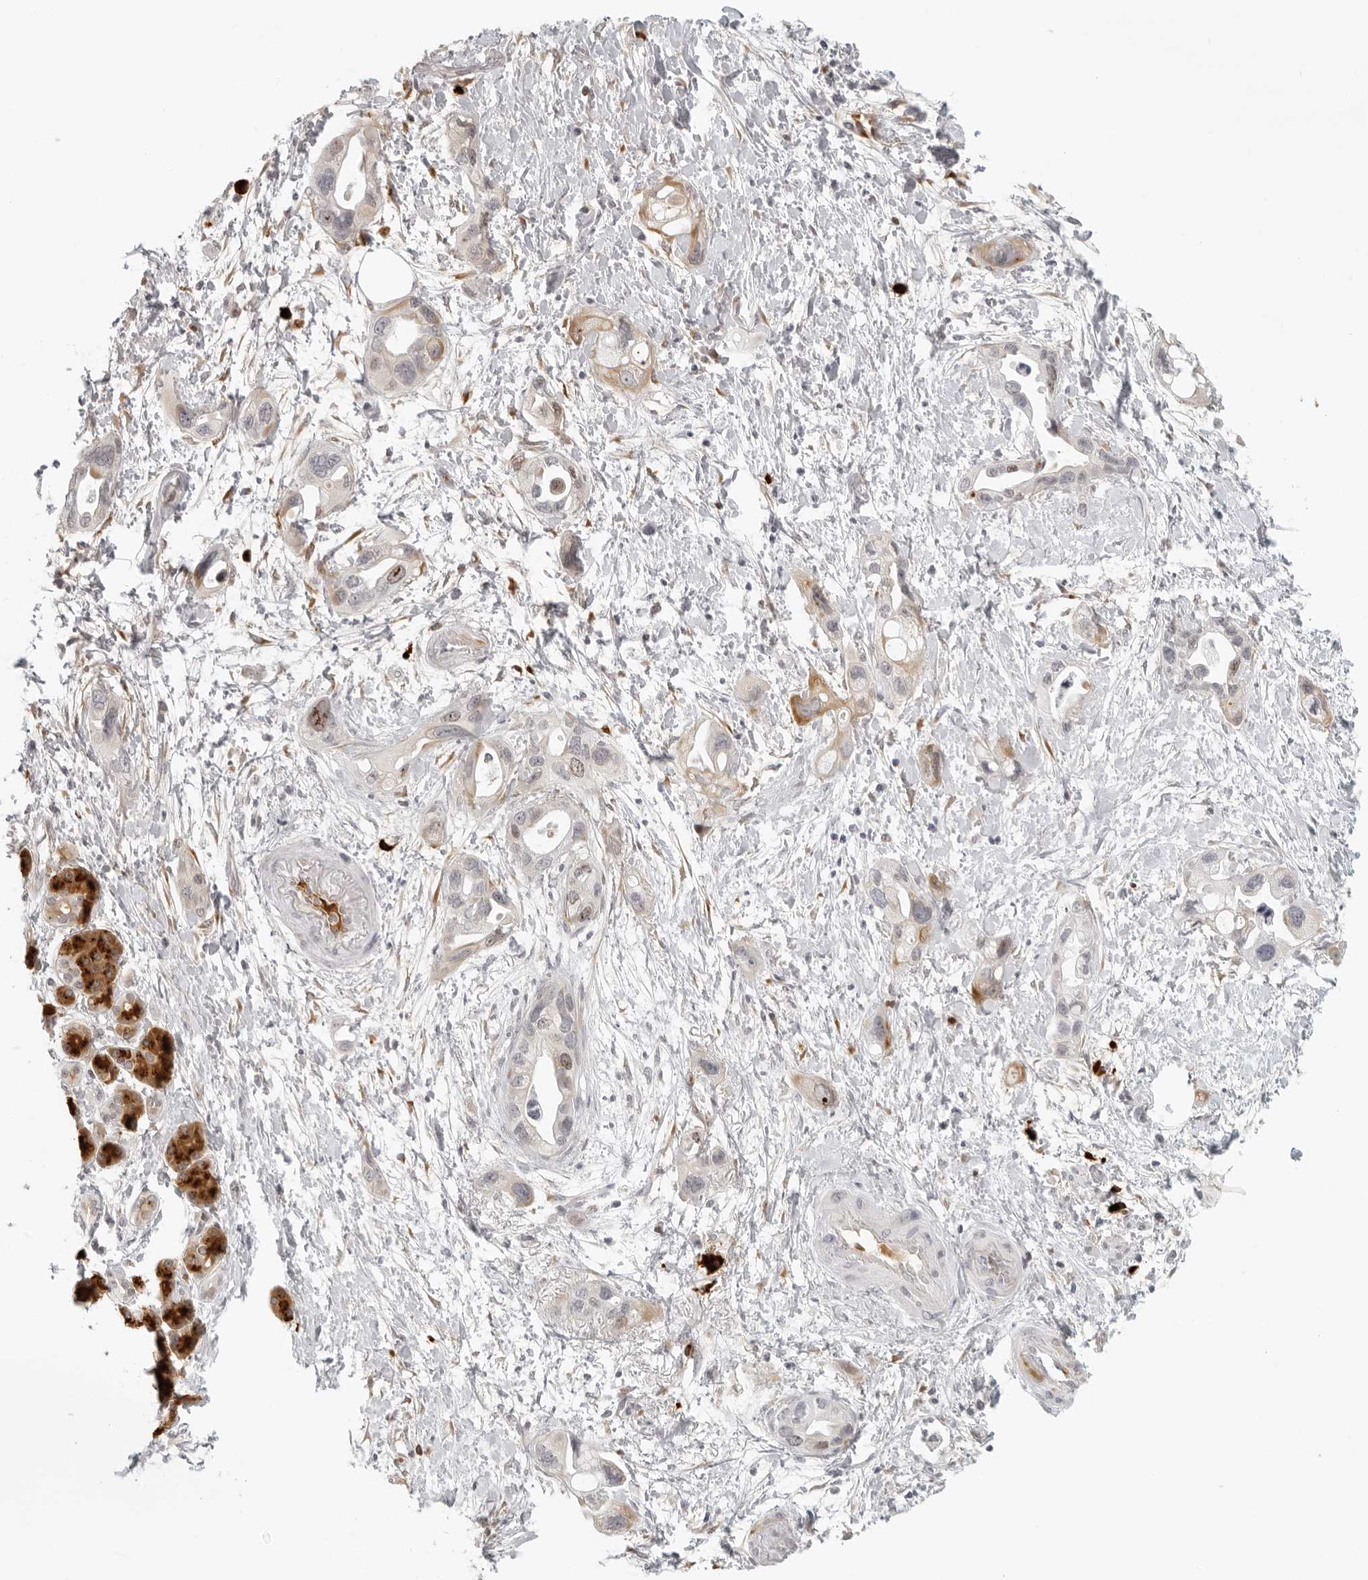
{"staining": {"intensity": "moderate", "quantity": "<25%", "location": "cytoplasmic/membranous,nuclear"}, "tissue": "pancreatic cancer", "cell_type": "Tumor cells", "image_type": "cancer", "snomed": [{"axis": "morphology", "description": "Adenocarcinoma, NOS"}, {"axis": "topography", "description": "Pancreas"}], "caption": "IHC staining of adenocarcinoma (pancreatic), which displays low levels of moderate cytoplasmic/membranous and nuclear staining in approximately <25% of tumor cells indicating moderate cytoplasmic/membranous and nuclear protein expression. The staining was performed using DAB (3,3'-diaminobenzidine) (brown) for protein detection and nuclei were counterstained in hematoxylin (blue).", "gene": "ZNF678", "patient": {"sex": "female", "age": 77}}